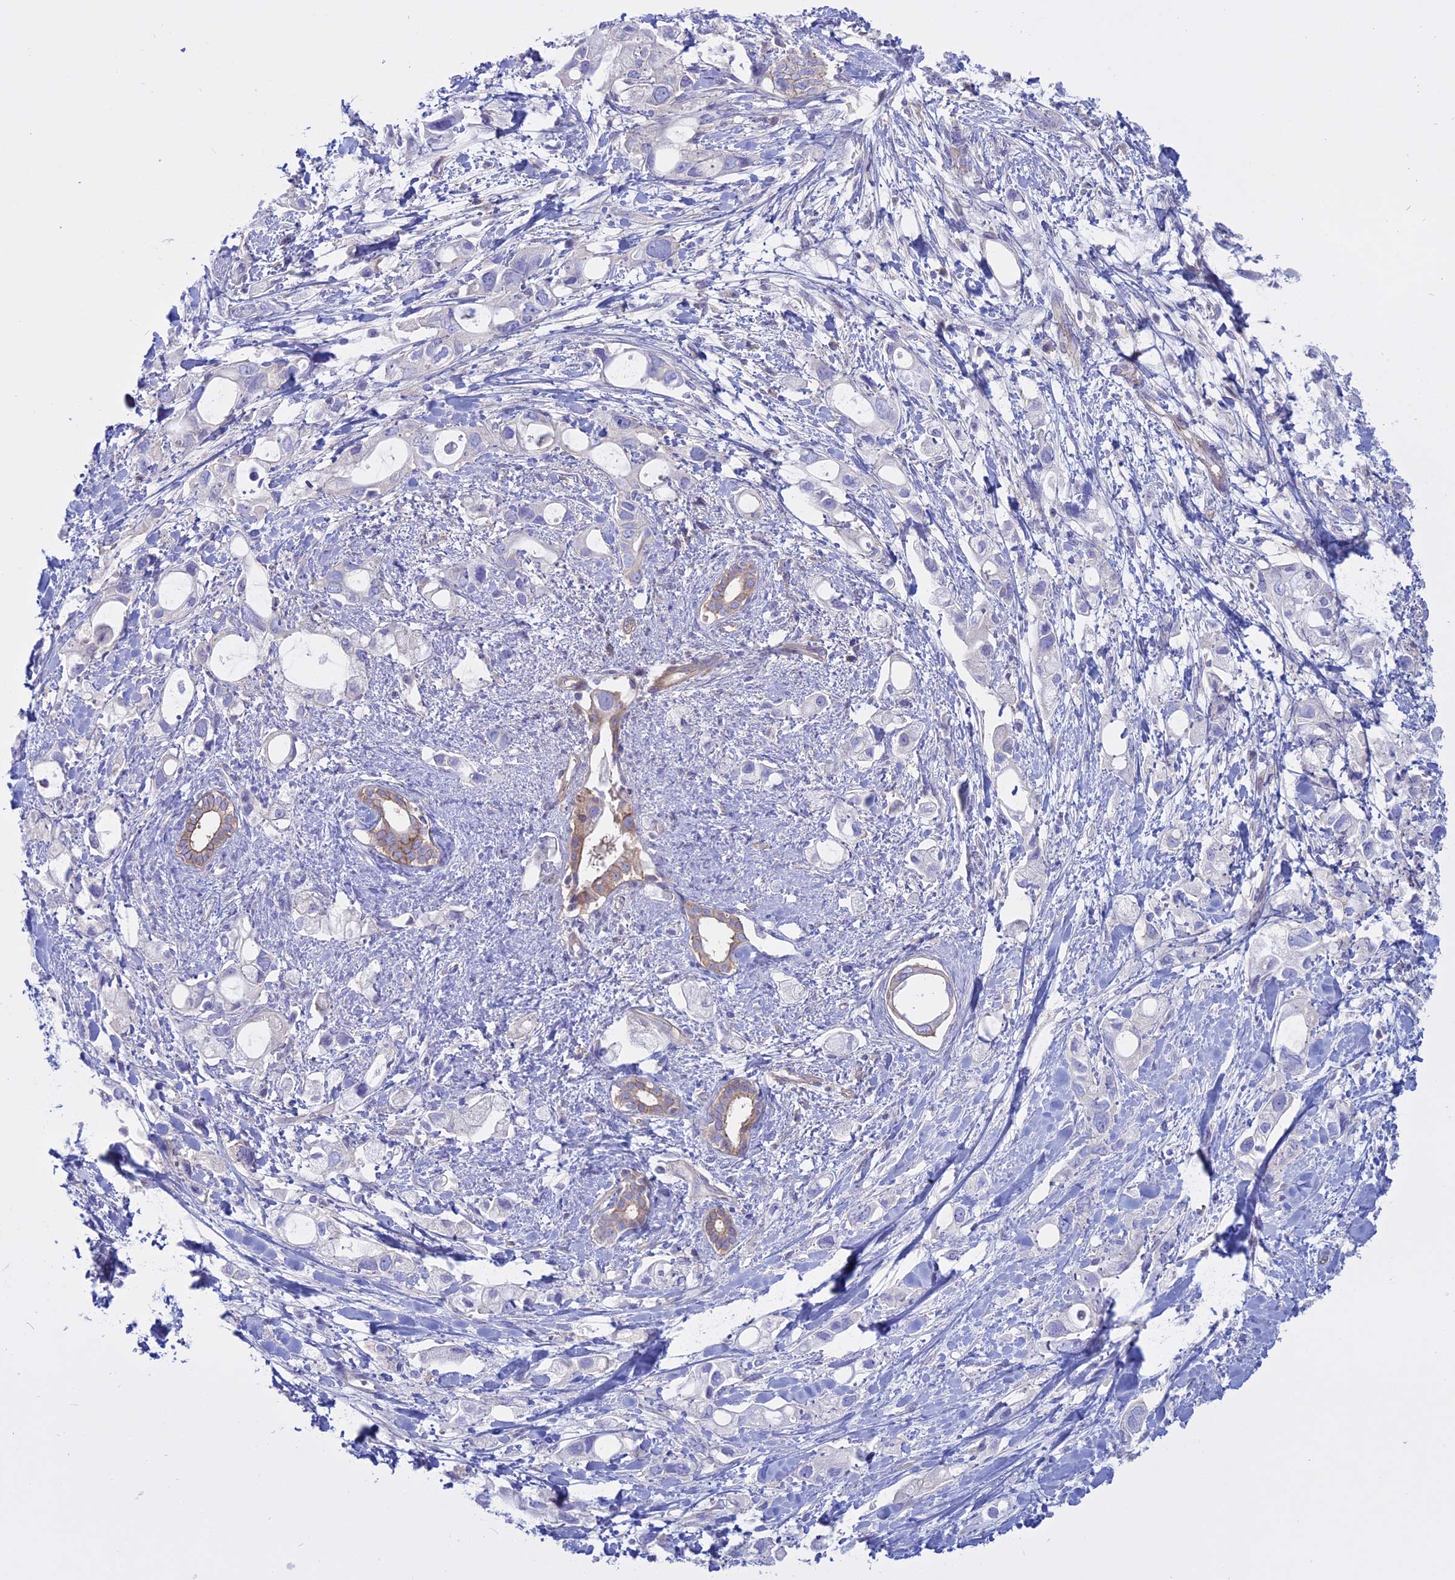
{"staining": {"intensity": "moderate", "quantity": "<25%", "location": "cytoplasmic/membranous"}, "tissue": "pancreatic cancer", "cell_type": "Tumor cells", "image_type": "cancer", "snomed": [{"axis": "morphology", "description": "Adenocarcinoma, NOS"}, {"axis": "topography", "description": "Pancreas"}], "caption": "Protein expression analysis of human pancreatic adenocarcinoma reveals moderate cytoplasmic/membranous staining in approximately <25% of tumor cells.", "gene": "AHCYL1", "patient": {"sex": "female", "age": 56}}